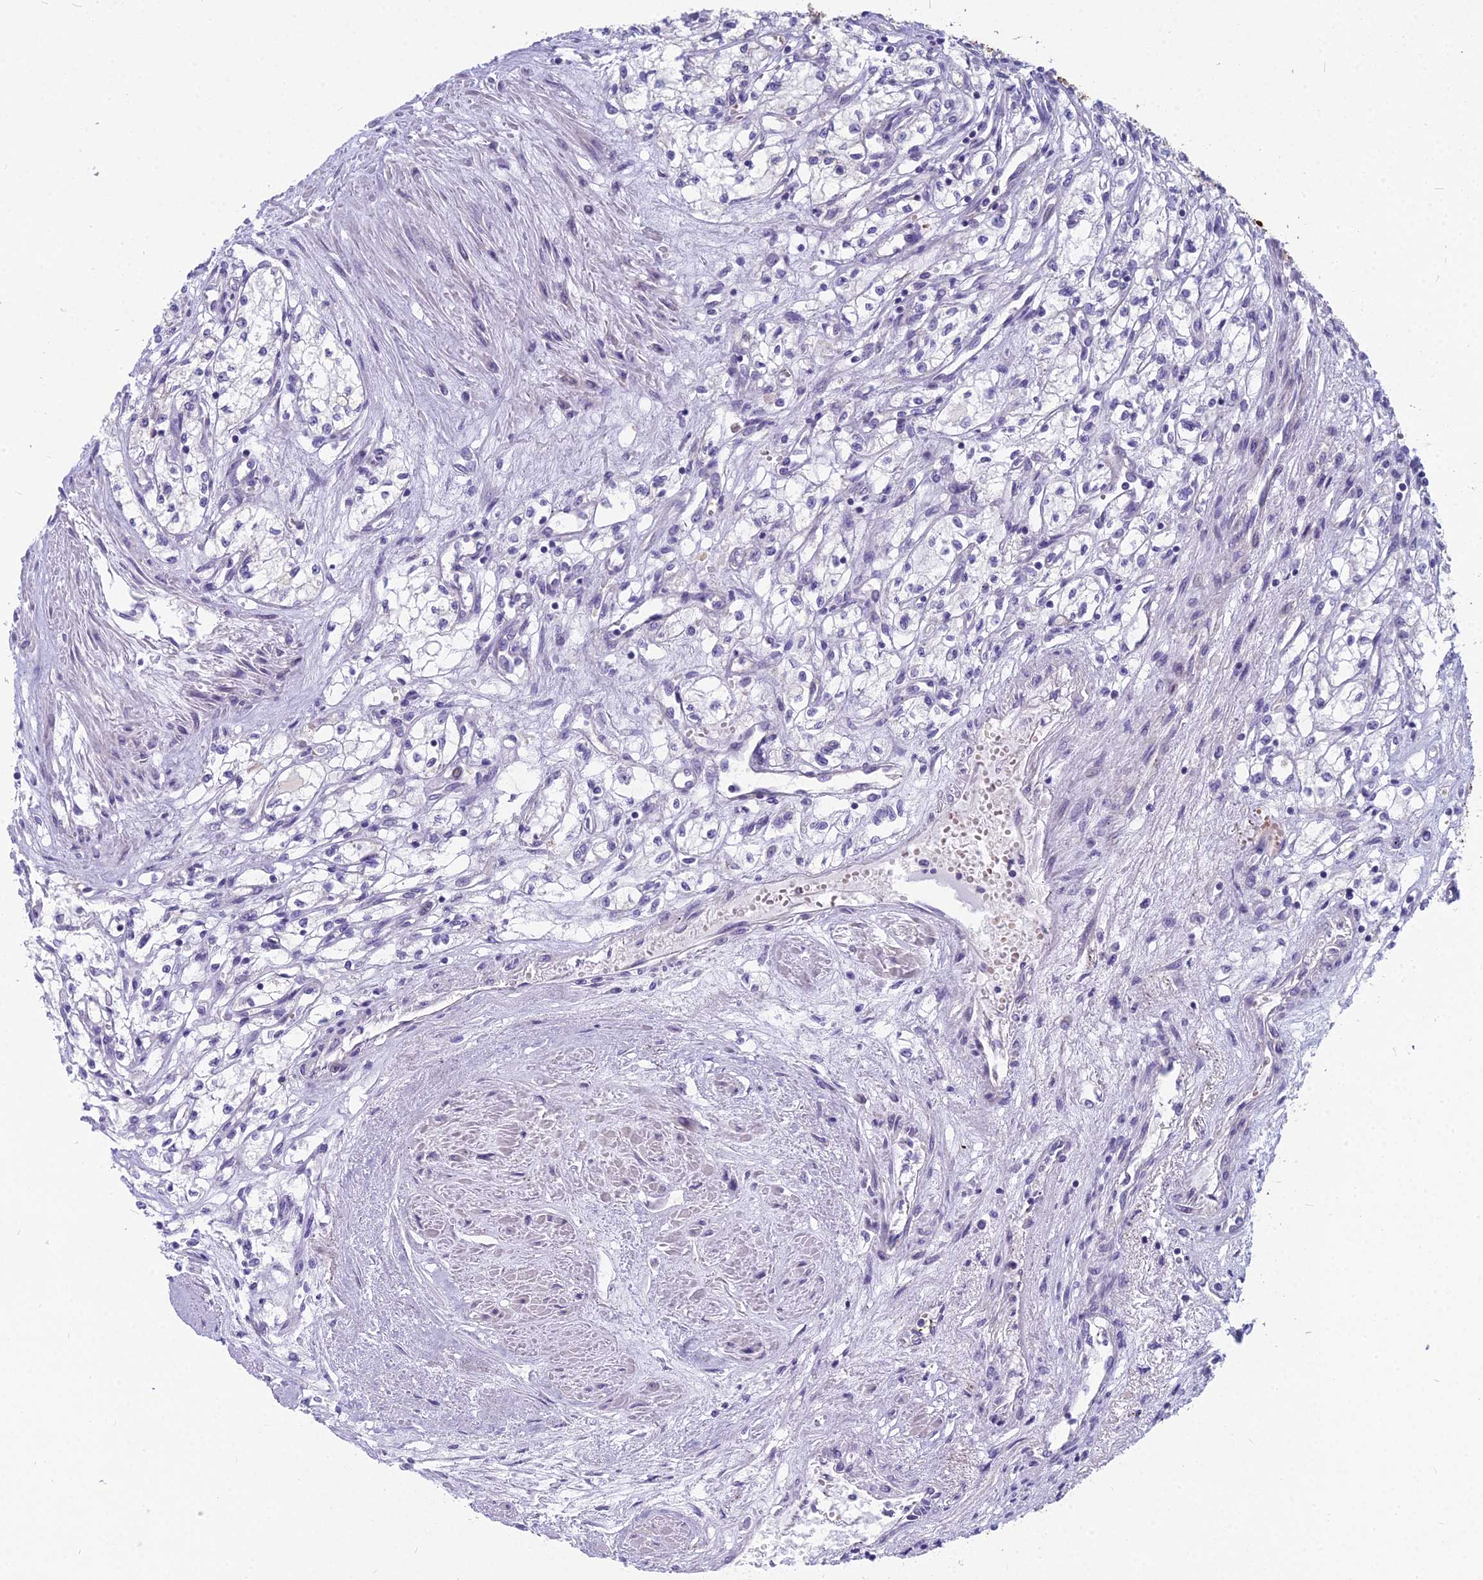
{"staining": {"intensity": "negative", "quantity": "none", "location": "none"}, "tissue": "renal cancer", "cell_type": "Tumor cells", "image_type": "cancer", "snomed": [{"axis": "morphology", "description": "Adenocarcinoma, NOS"}, {"axis": "topography", "description": "Kidney"}], "caption": "Renal adenocarcinoma was stained to show a protein in brown. There is no significant positivity in tumor cells.", "gene": "RBM41", "patient": {"sex": "male", "age": 59}}